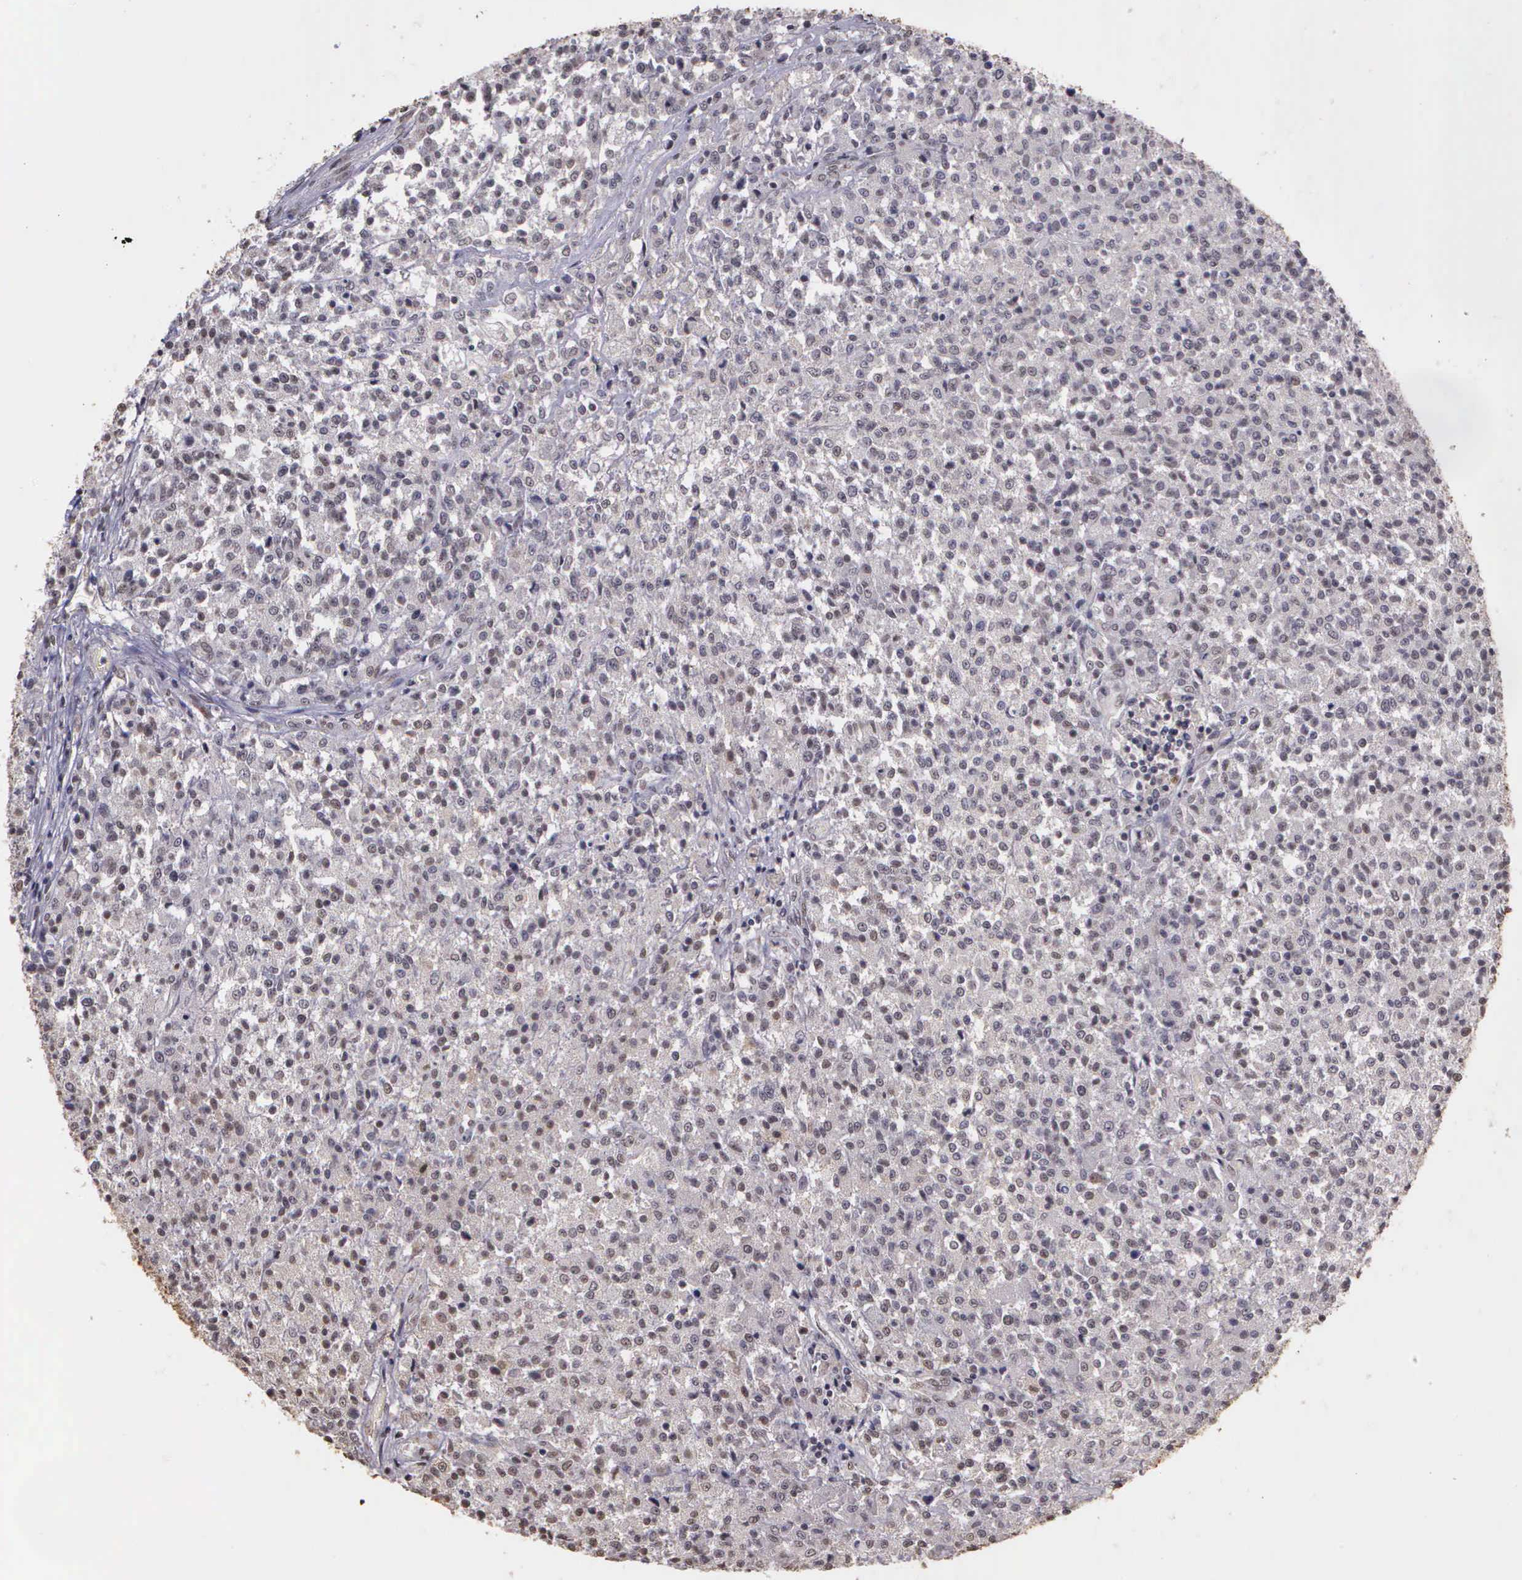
{"staining": {"intensity": "negative", "quantity": "none", "location": "none"}, "tissue": "testis cancer", "cell_type": "Tumor cells", "image_type": "cancer", "snomed": [{"axis": "morphology", "description": "Seminoma, NOS"}, {"axis": "topography", "description": "Testis"}], "caption": "DAB immunohistochemical staining of seminoma (testis) exhibits no significant positivity in tumor cells. (Immunohistochemistry (ihc), brightfield microscopy, high magnification).", "gene": "ARMCX5", "patient": {"sex": "male", "age": 59}}